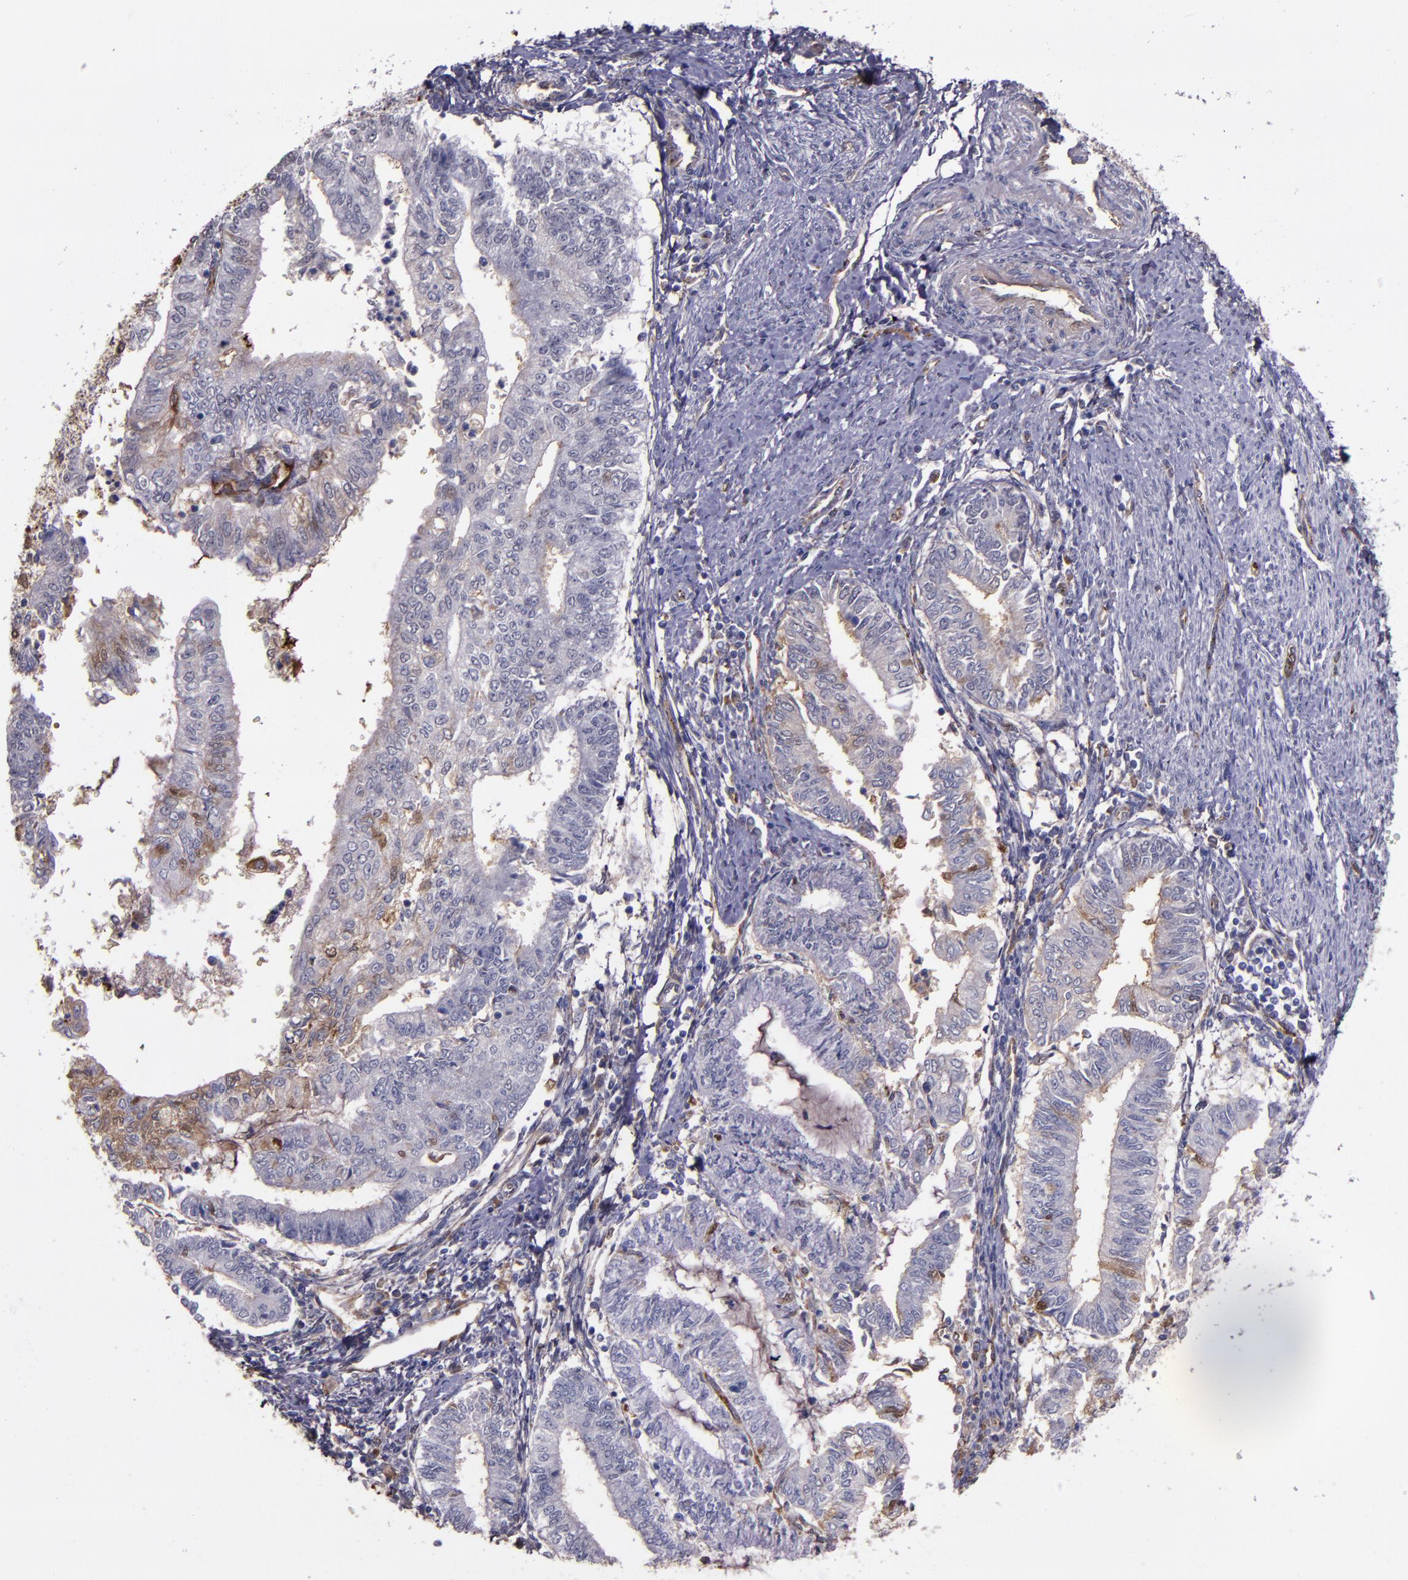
{"staining": {"intensity": "weak", "quantity": "<25%", "location": "cytoplasmic/membranous"}, "tissue": "endometrial cancer", "cell_type": "Tumor cells", "image_type": "cancer", "snomed": [{"axis": "morphology", "description": "Adenocarcinoma, NOS"}, {"axis": "topography", "description": "Endometrium"}], "caption": "This image is of endometrial cancer stained with immunohistochemistry (IHC) to label a protein in brown with the nuclei are counter-stained blue. There is no staining in tumor cells. Brightfield microscopy of IHC stained with DAB (brown) and hematoxylin (blue), captured at high magnification.", "gene": "A2M", "patient": {"sex": "female", "age": 66}}